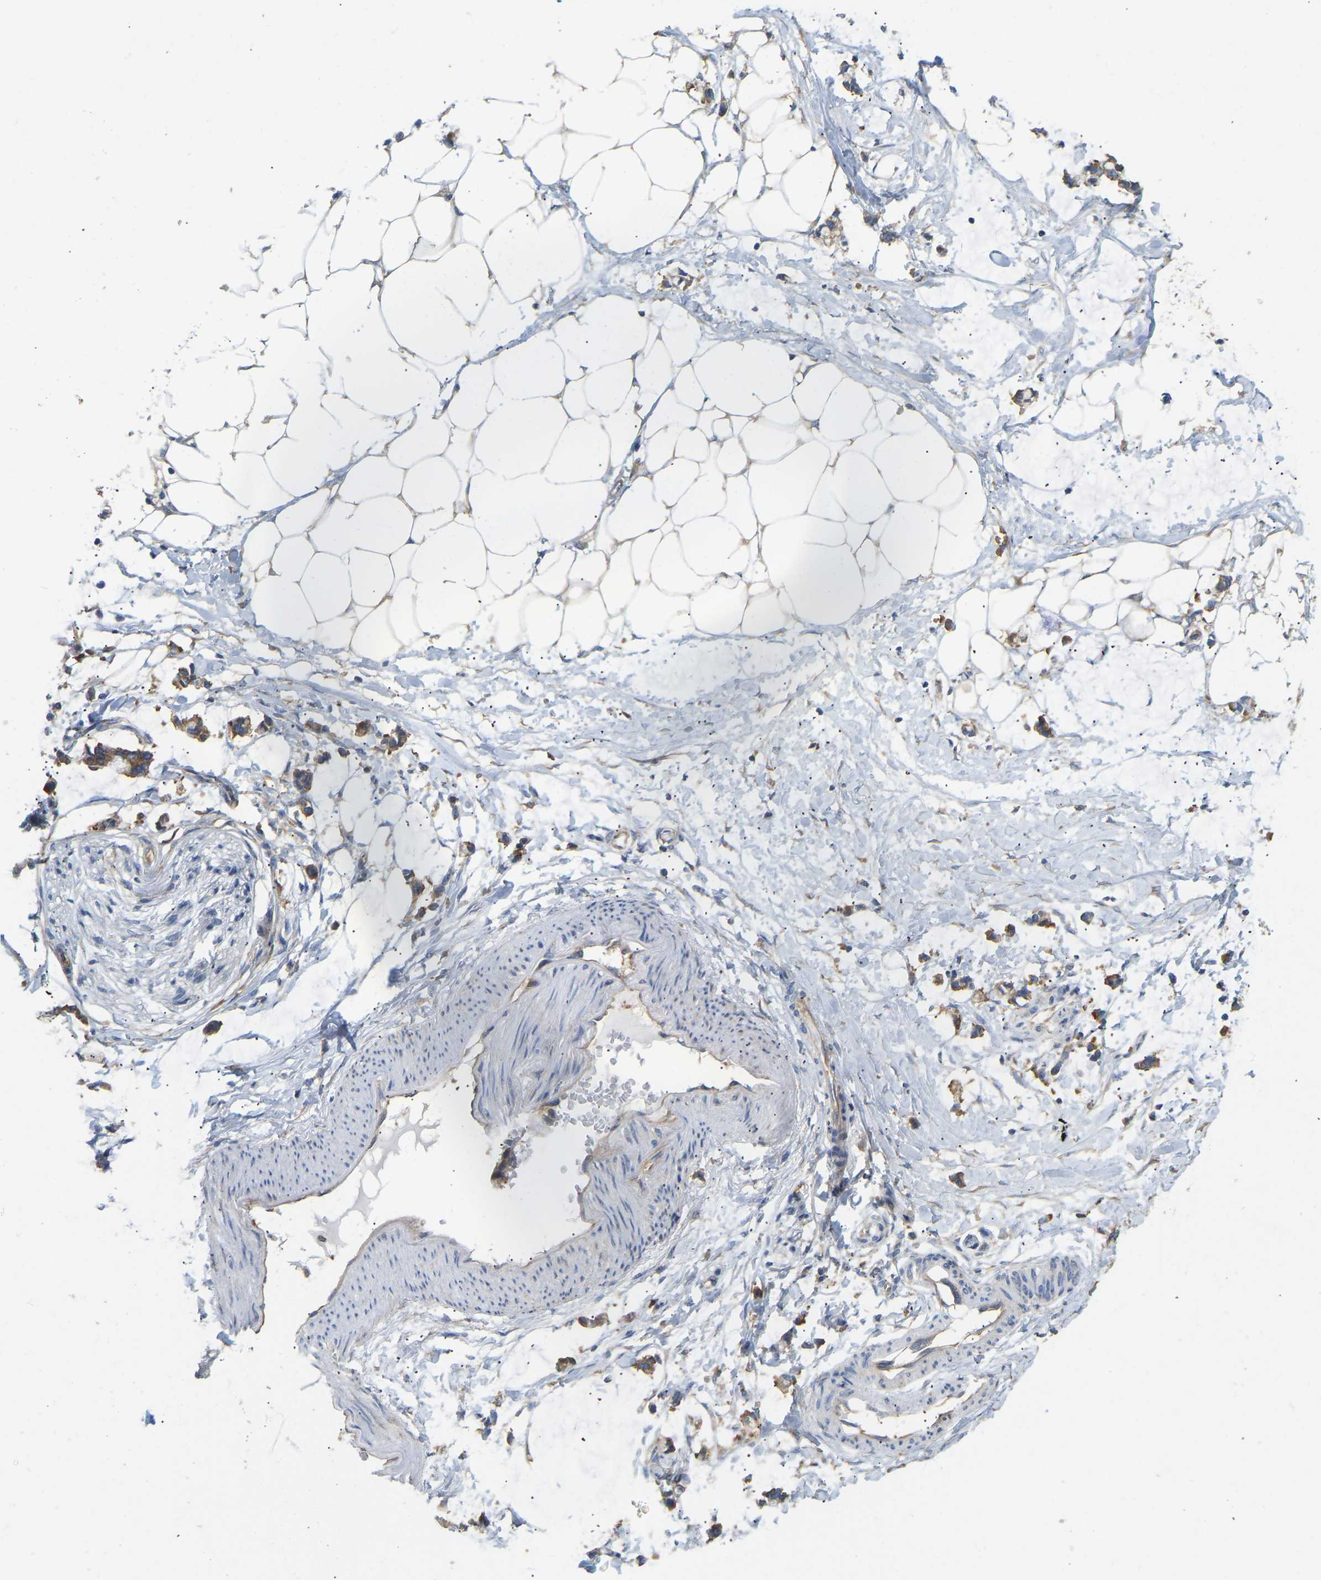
{"staining": {"intensity": "moderate", "quantity": "<25%", "location": "cytoplasmic/membranous"}, "tissue": "adipose tissue", "cell_type": "Adipocytes", "image_type": "normal", "snomed": [{"axis": "morphology", "description": "Normal tissue, NOS"}, {"axis": "morphology", "description": "Adenocarcinoma, NOS"}, {"axis": "topography", "description": "Colon"}, {"axis": "topography", "description": "Peripheral nerve tissue"}], "caption": "Adipose tissue stained for a protein (brown) reveals moderate cytoplasmic/membranous positive positivity in approximately <25% of adipocytes.", "gene": "RPS6KB2", "patient": {"sex": "male", "age": 14}}